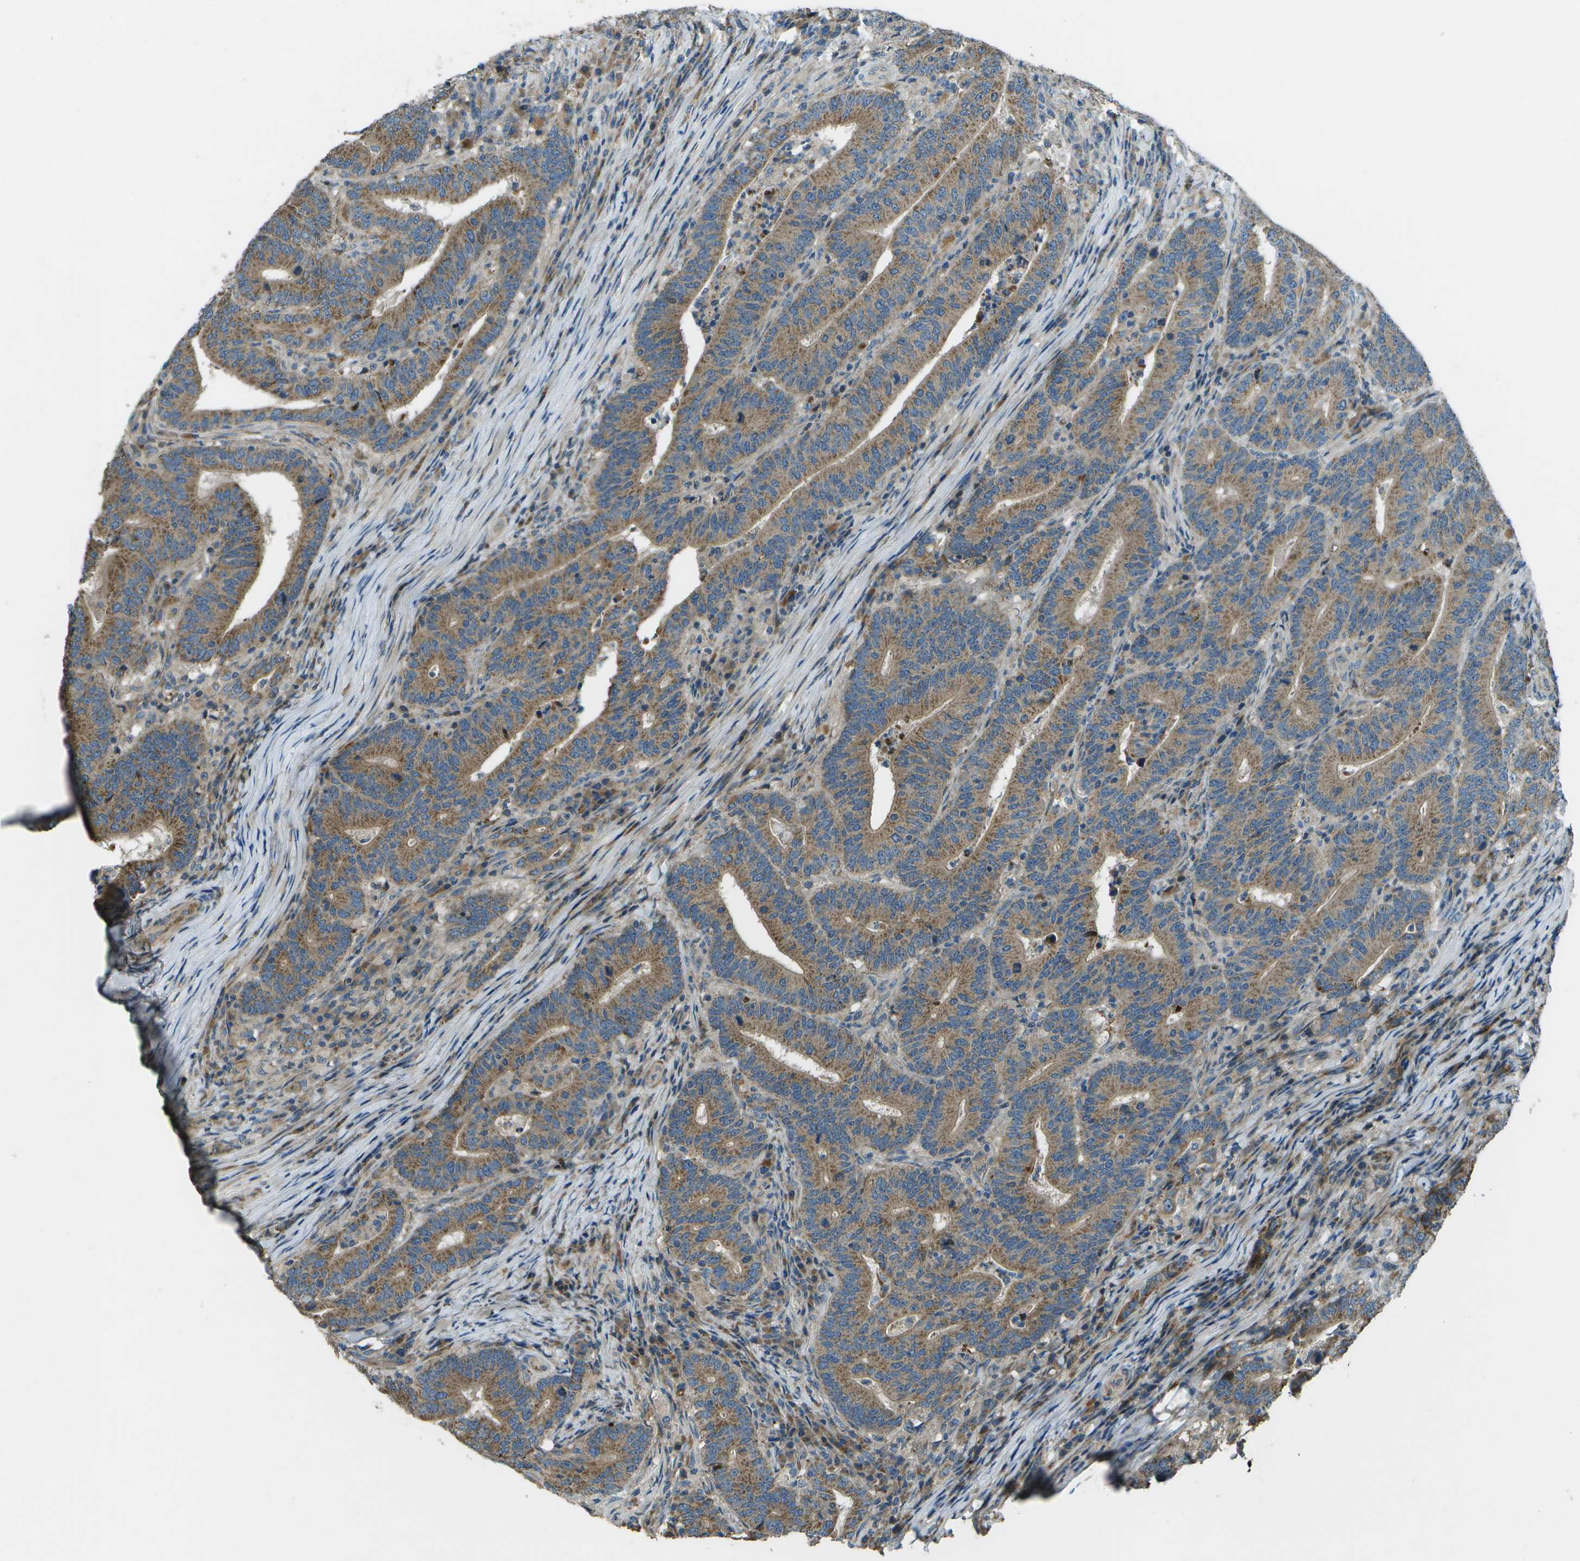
{"staining": {"intensity": "moderate", "quantity": ">75%", "location": "cytoplasmic/membranous"}, "tissue": "colorectal cancer", "cell_type": "Tumor cells", "image_type": "cancer", "snomed": [{"axis": "morphology", "description": "Adenocarcinoma, NOS"}, {"axis": "topography", "description": "Colon"}], "caption": "Human colorectal cancer stained with a protein marker reveals moderate staining in tumor cells.", "gene": "PXYLP1", "patient": {"sex": "female", "age": 66}}